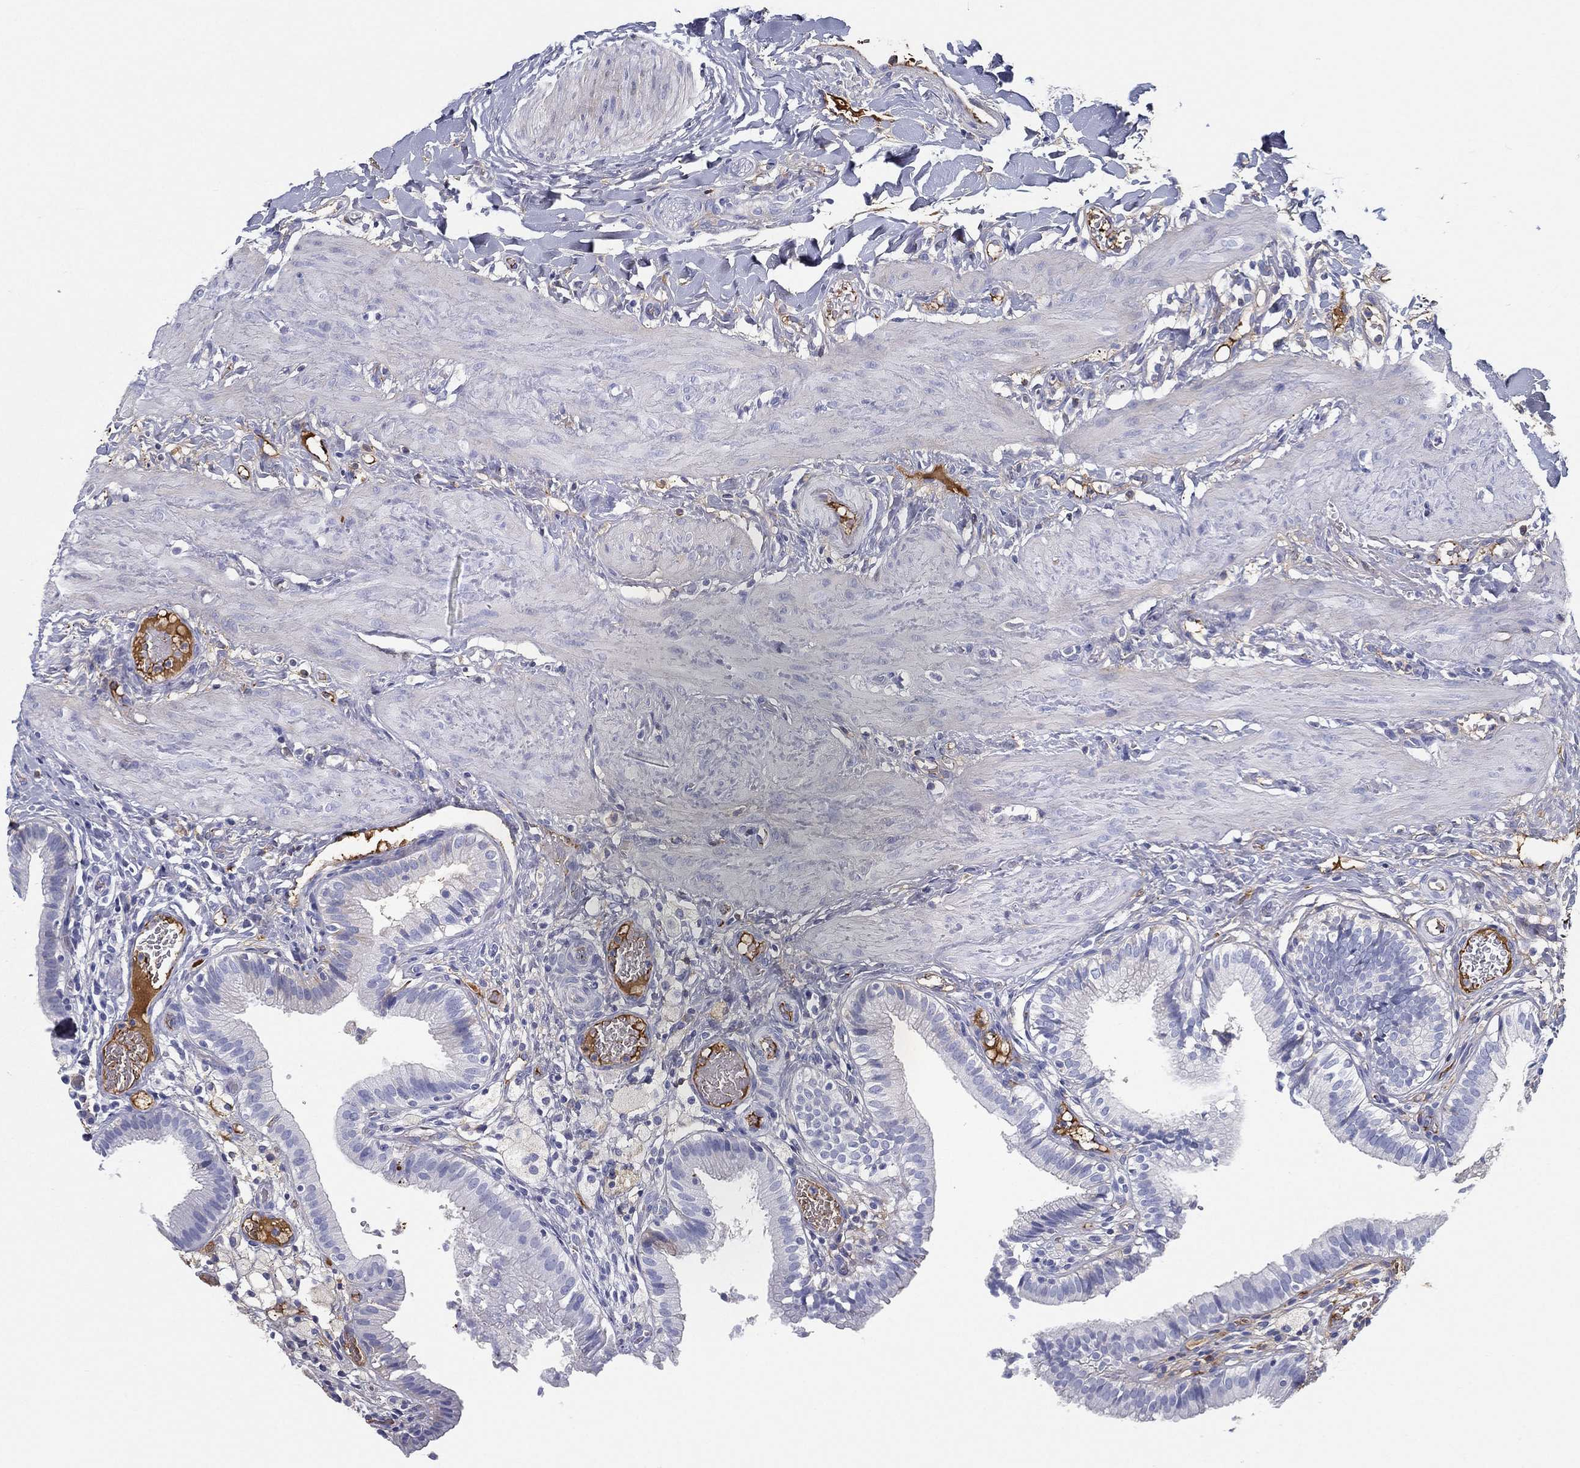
{"staining": {"intensity": "negative", "quantity": "none", "location": "none"}, "tissue": "gallbladder", "cell_type": "Glandular cells", "image_type": "normal", "snomed": [{"axis": "morphology", "description": "Normal tissue, NOS"}, {"axis": "topography", "description": "Gallbladder"}], "caption": "Immunohistochemistry (IHC) histopathology image of normal gallbladder: gallbladder stained with DAB demonstrates no significant protein staining in glandular cells.", "gene": "IFNB1", "patient": {"sex": "female", "age": 24}}